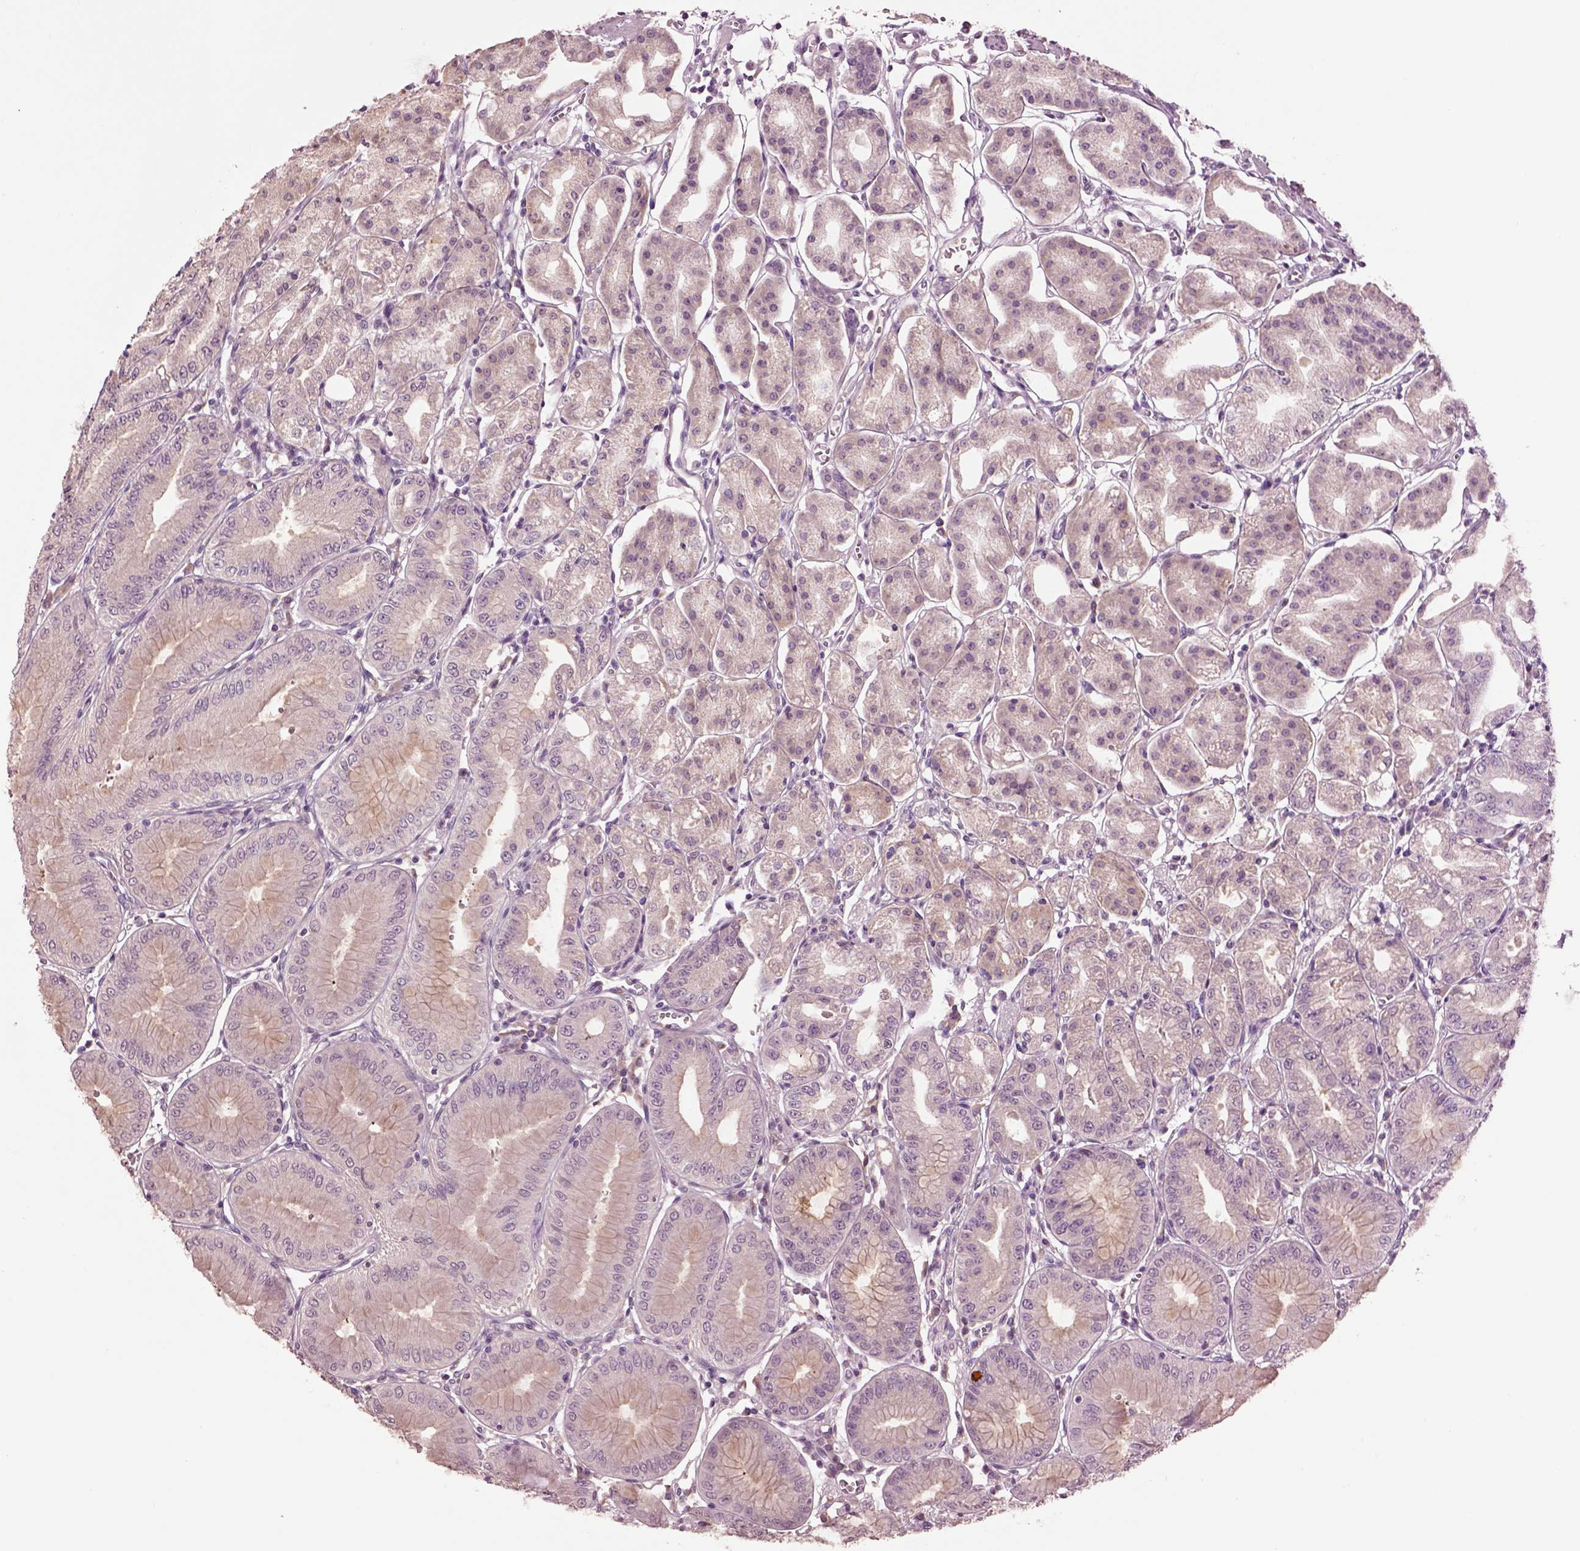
{"staining": {"intensity": "negative", "quantity": "none", "location": "none"}, "tissue": "stomach", "cell_type": "Glandular cells", "image_type": "normal", "snomed": [{"axis": "morphology", "description": "Normal tissue, NOS"}, {"axis": "topography", "description": "Stomach, lower"}], "caption": "Immunohistochemistry of benign human stomach exhibits no expression in glandular cells.", "gene": "CLPSL1", "patient": {"sex": "male", "age": 71}}